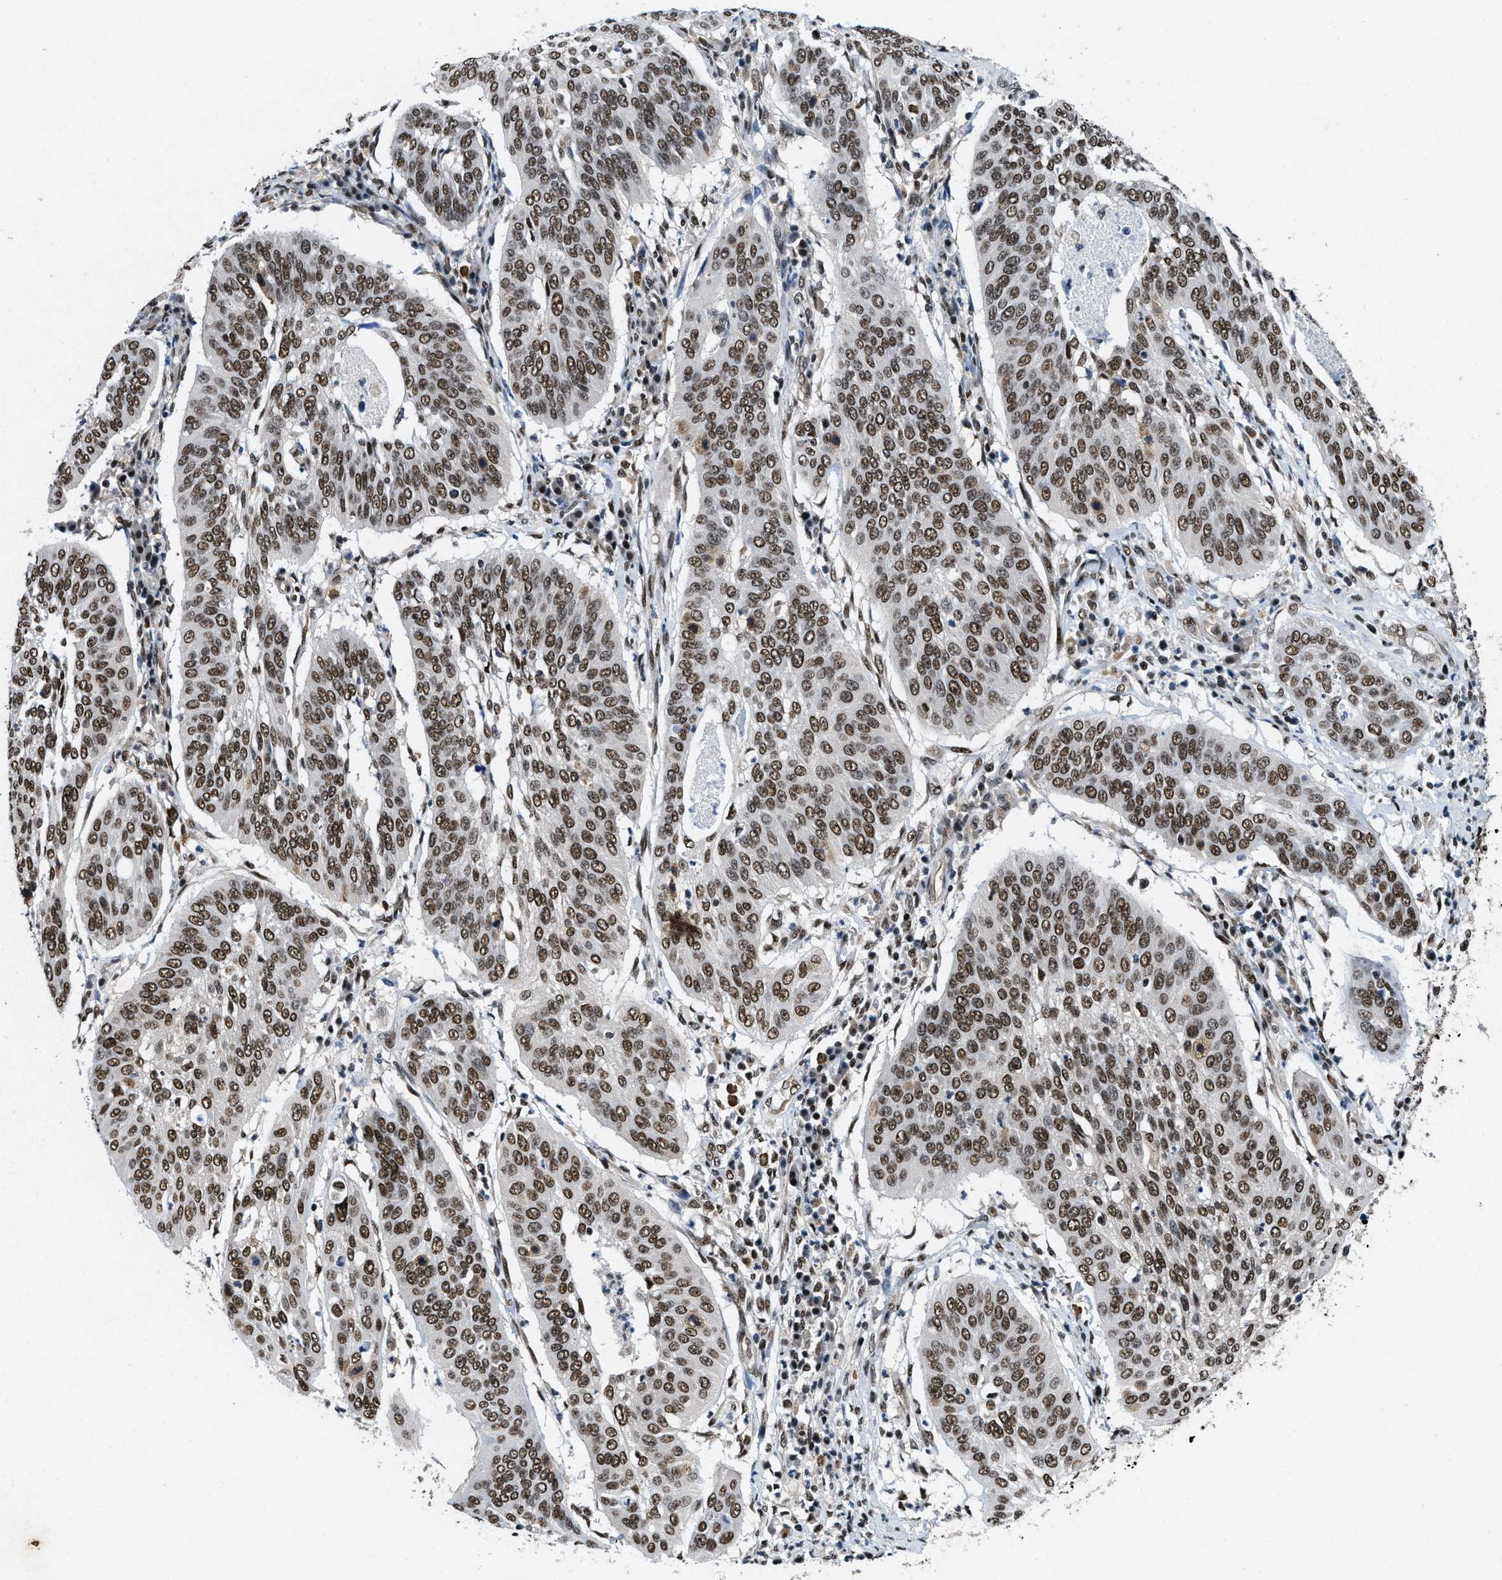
{"staining": {"intensity": "strong", "quantity": ">75%", "location": "nuclear"}, "tissue": "cervical cancer", "cell_type": "Tumor cells", "image_type": "cancer", "snomed": [{"axis": "morphology", "description": "Normal tissue, NOS"}, {"axis": "morphology", "description": "Squamous cell carcinoma, NOS"}, {"axis": "topography", "description": "Cervix"}], "caption": "Cervical cancer stained for a protein (brown) shows strong nuclear positive expression in about >75% of tumor cells.", "gene": "SAFB", "patient": {"sex": "female", "age": 39}}